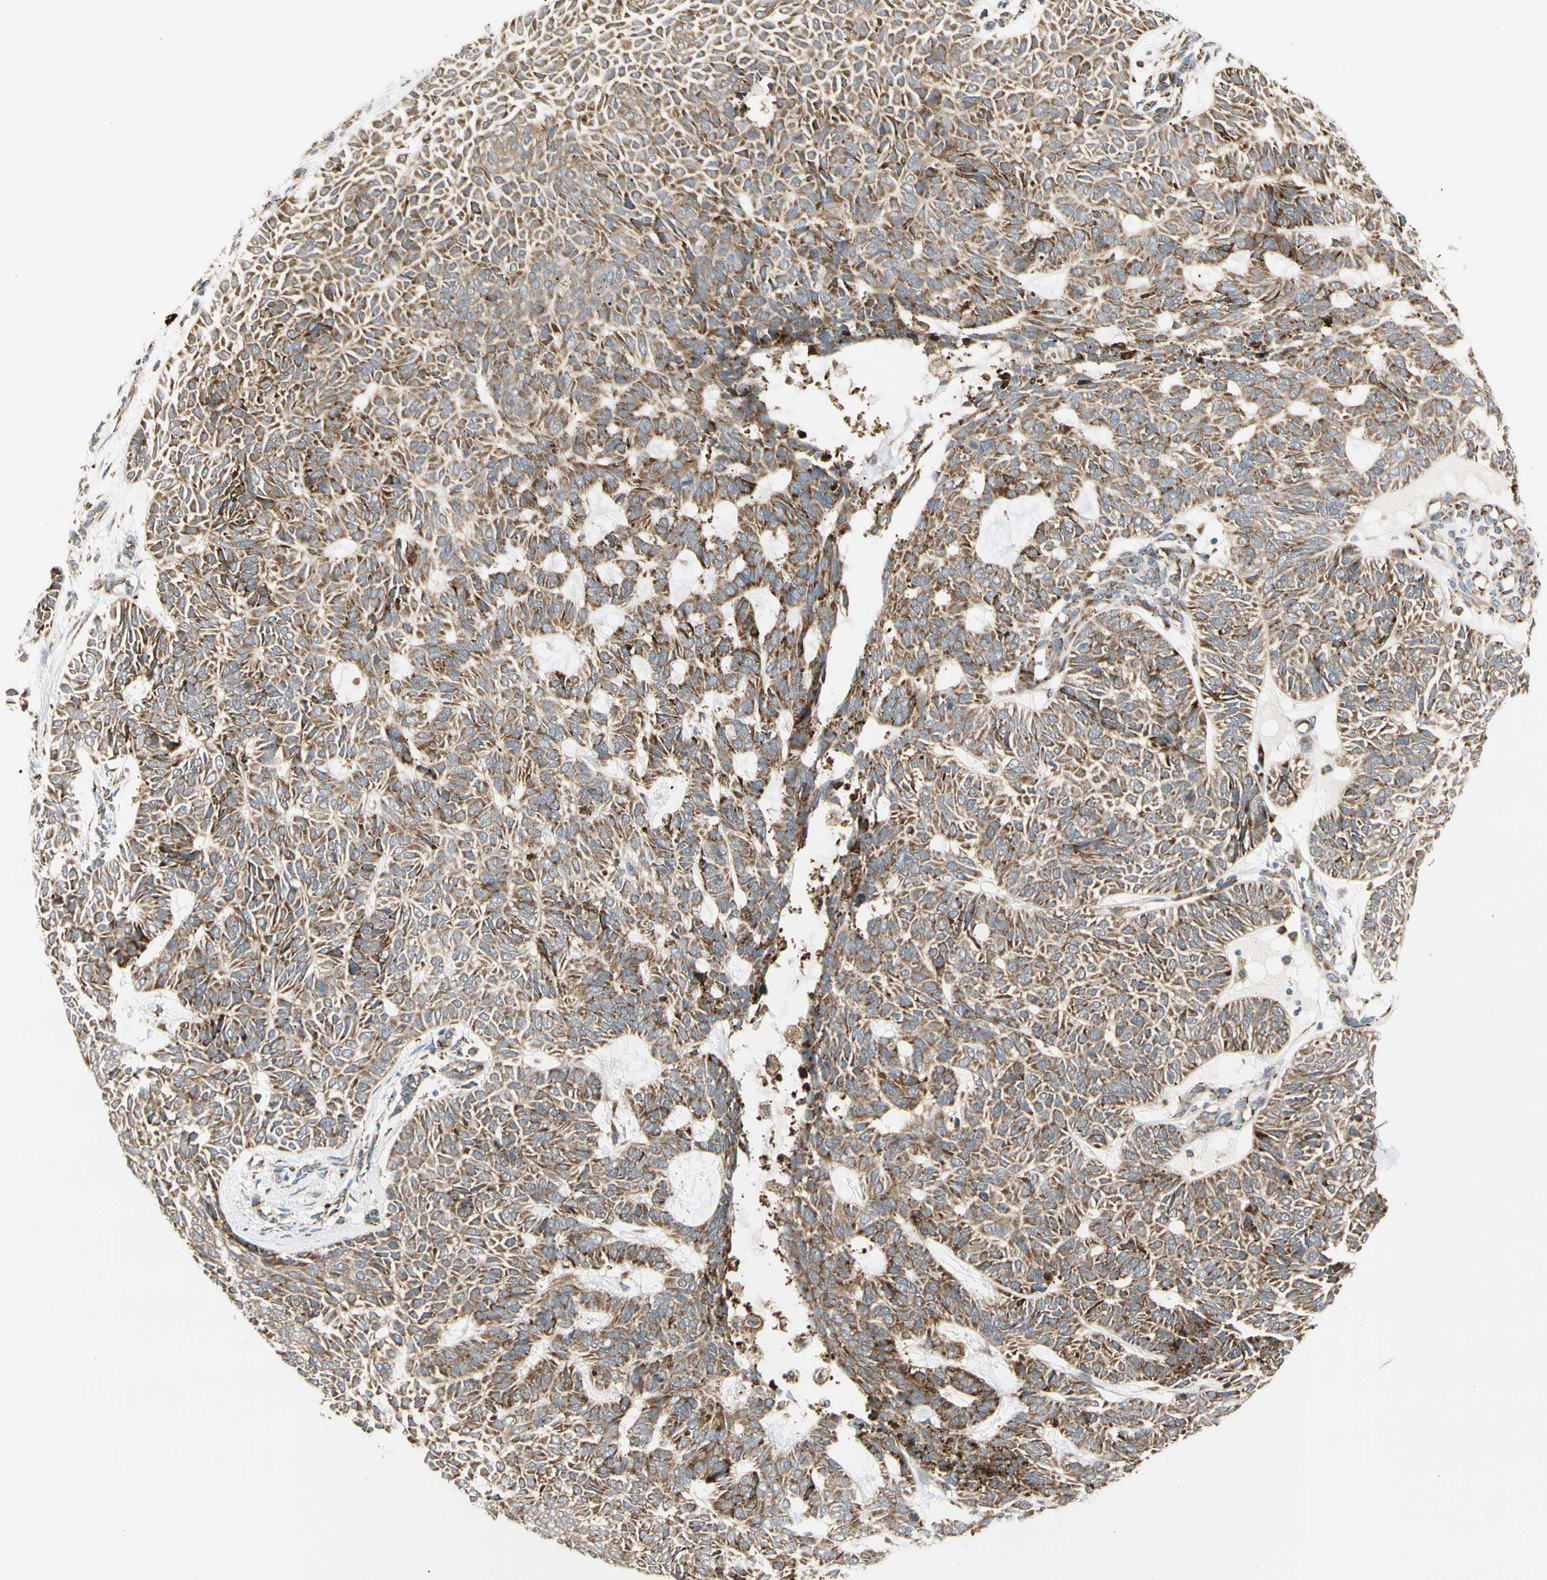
{"staining": {"intensity": "moderate", "quantity": ">75%", "location": "cytoplasmic/membranous"}, "tissue": "skin cancer", "cell_type": "Tumor cells", "image_type": "cancer", "snomed": [{"axis": "morphology", "description": "Basal cell carcinoma"}, {"axis": "topography", "description": "Skin"}], "caption": "A medium amount of moderate cytoplasmic/membranous expression is present in about >75% of tumor cells in skin cancer (basal cell carcinoma) tissue.", "gene": "HSP90B1", "patient": {"sex": "male", "age": 87}}